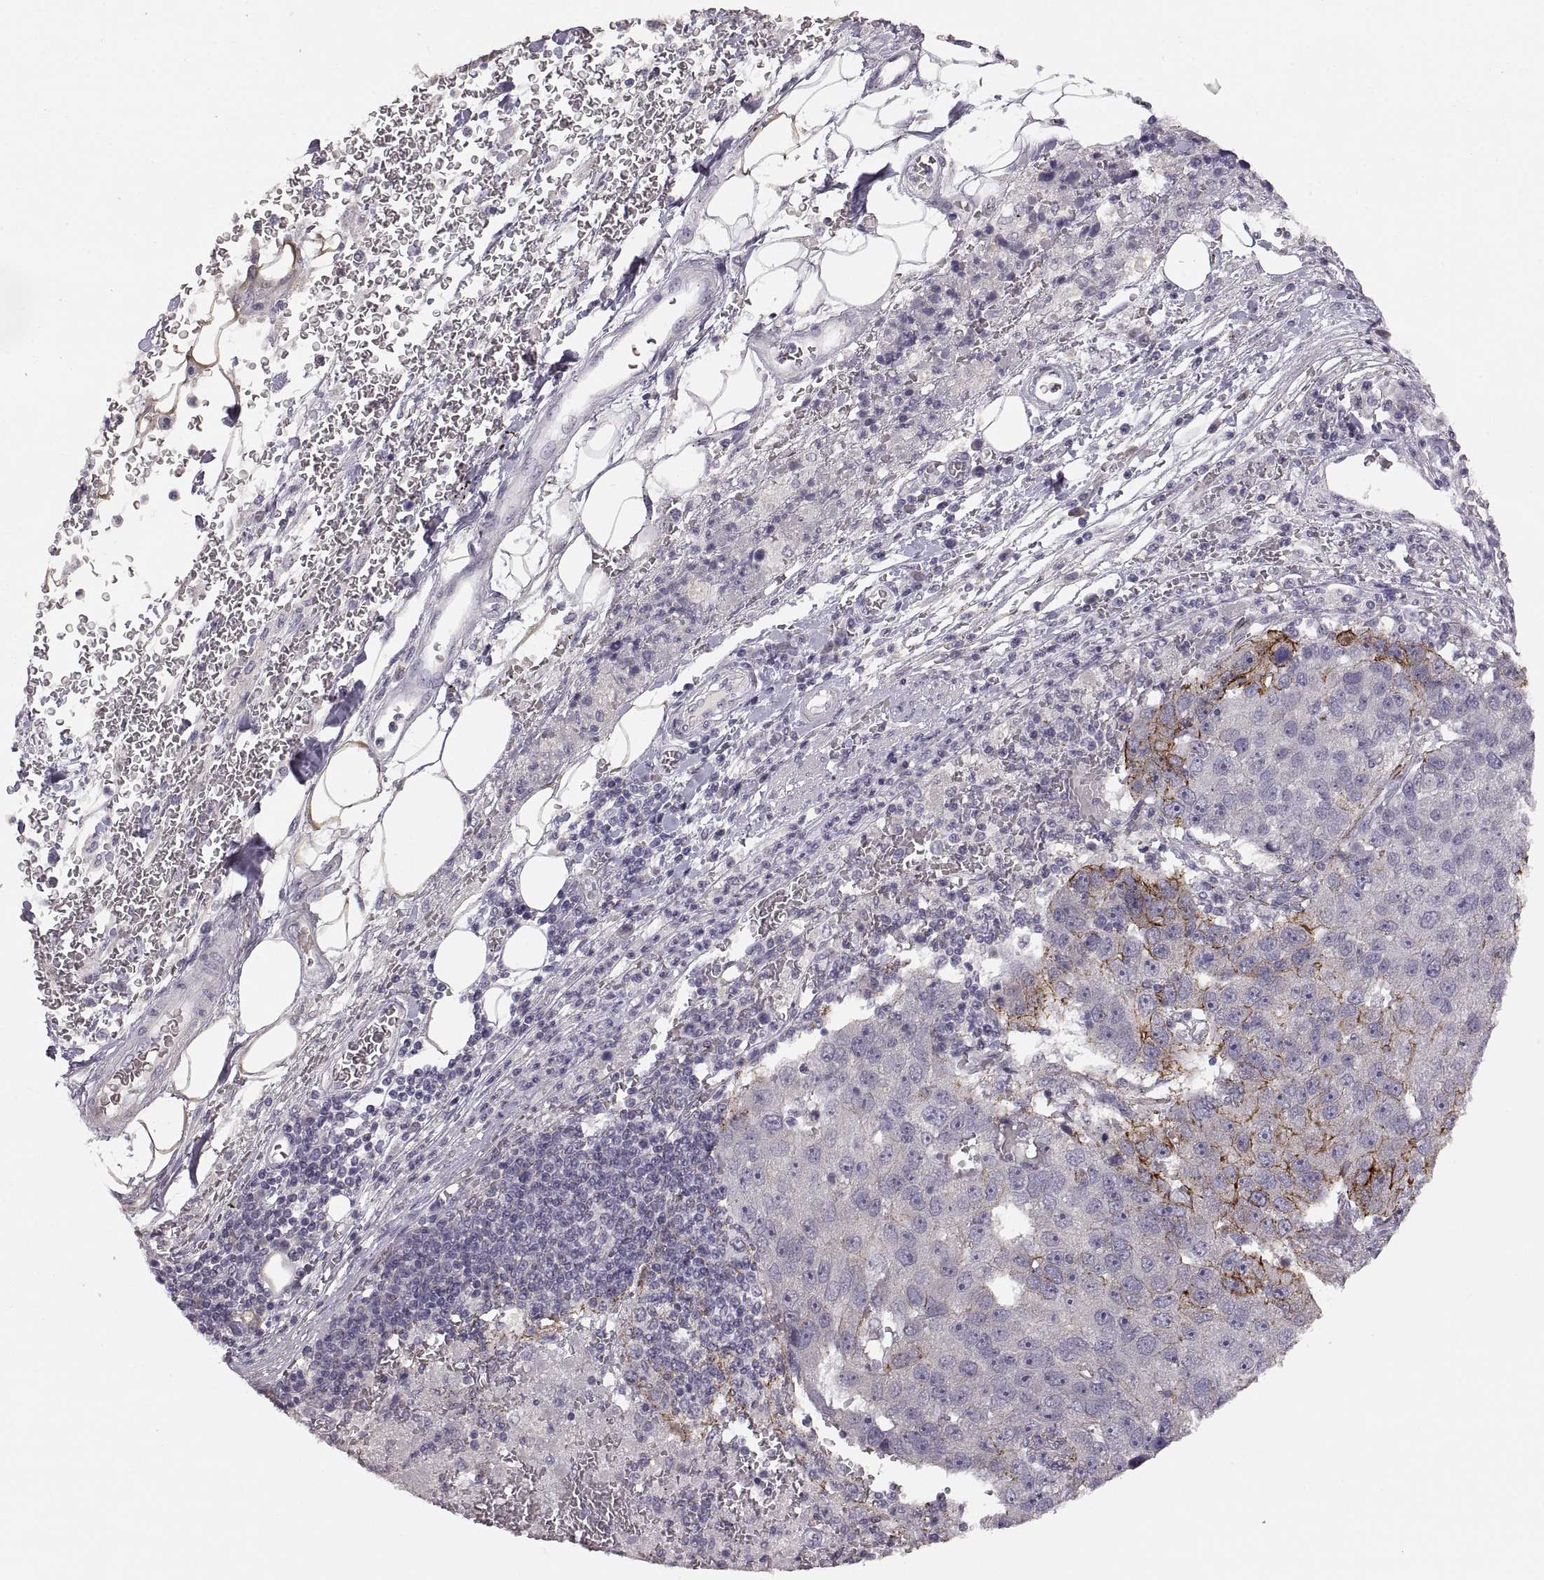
{"staining": {"intensity": "strong", "quantity": "<25%", "location": "cytoplasmic/membranous"}, "tissue": "pancreatic cancer", "cell_type": "Tumor cells", "image_type": "cancer", "snomed": [{"axis": "morphology", "description": "Adenocarcinoma, NOS"}, {"axis": "topography", "description": "Pancreas"}], "caption": "Immunohistochemistry (IHC) of human adenocarcinoma (pancreatic) exhibits medium levels of strong cytoplasmic/membranous expression in approximately <25% of tumor cells.", "gene": "CDH2", "patient": {"sex": "female", "age": 61}}